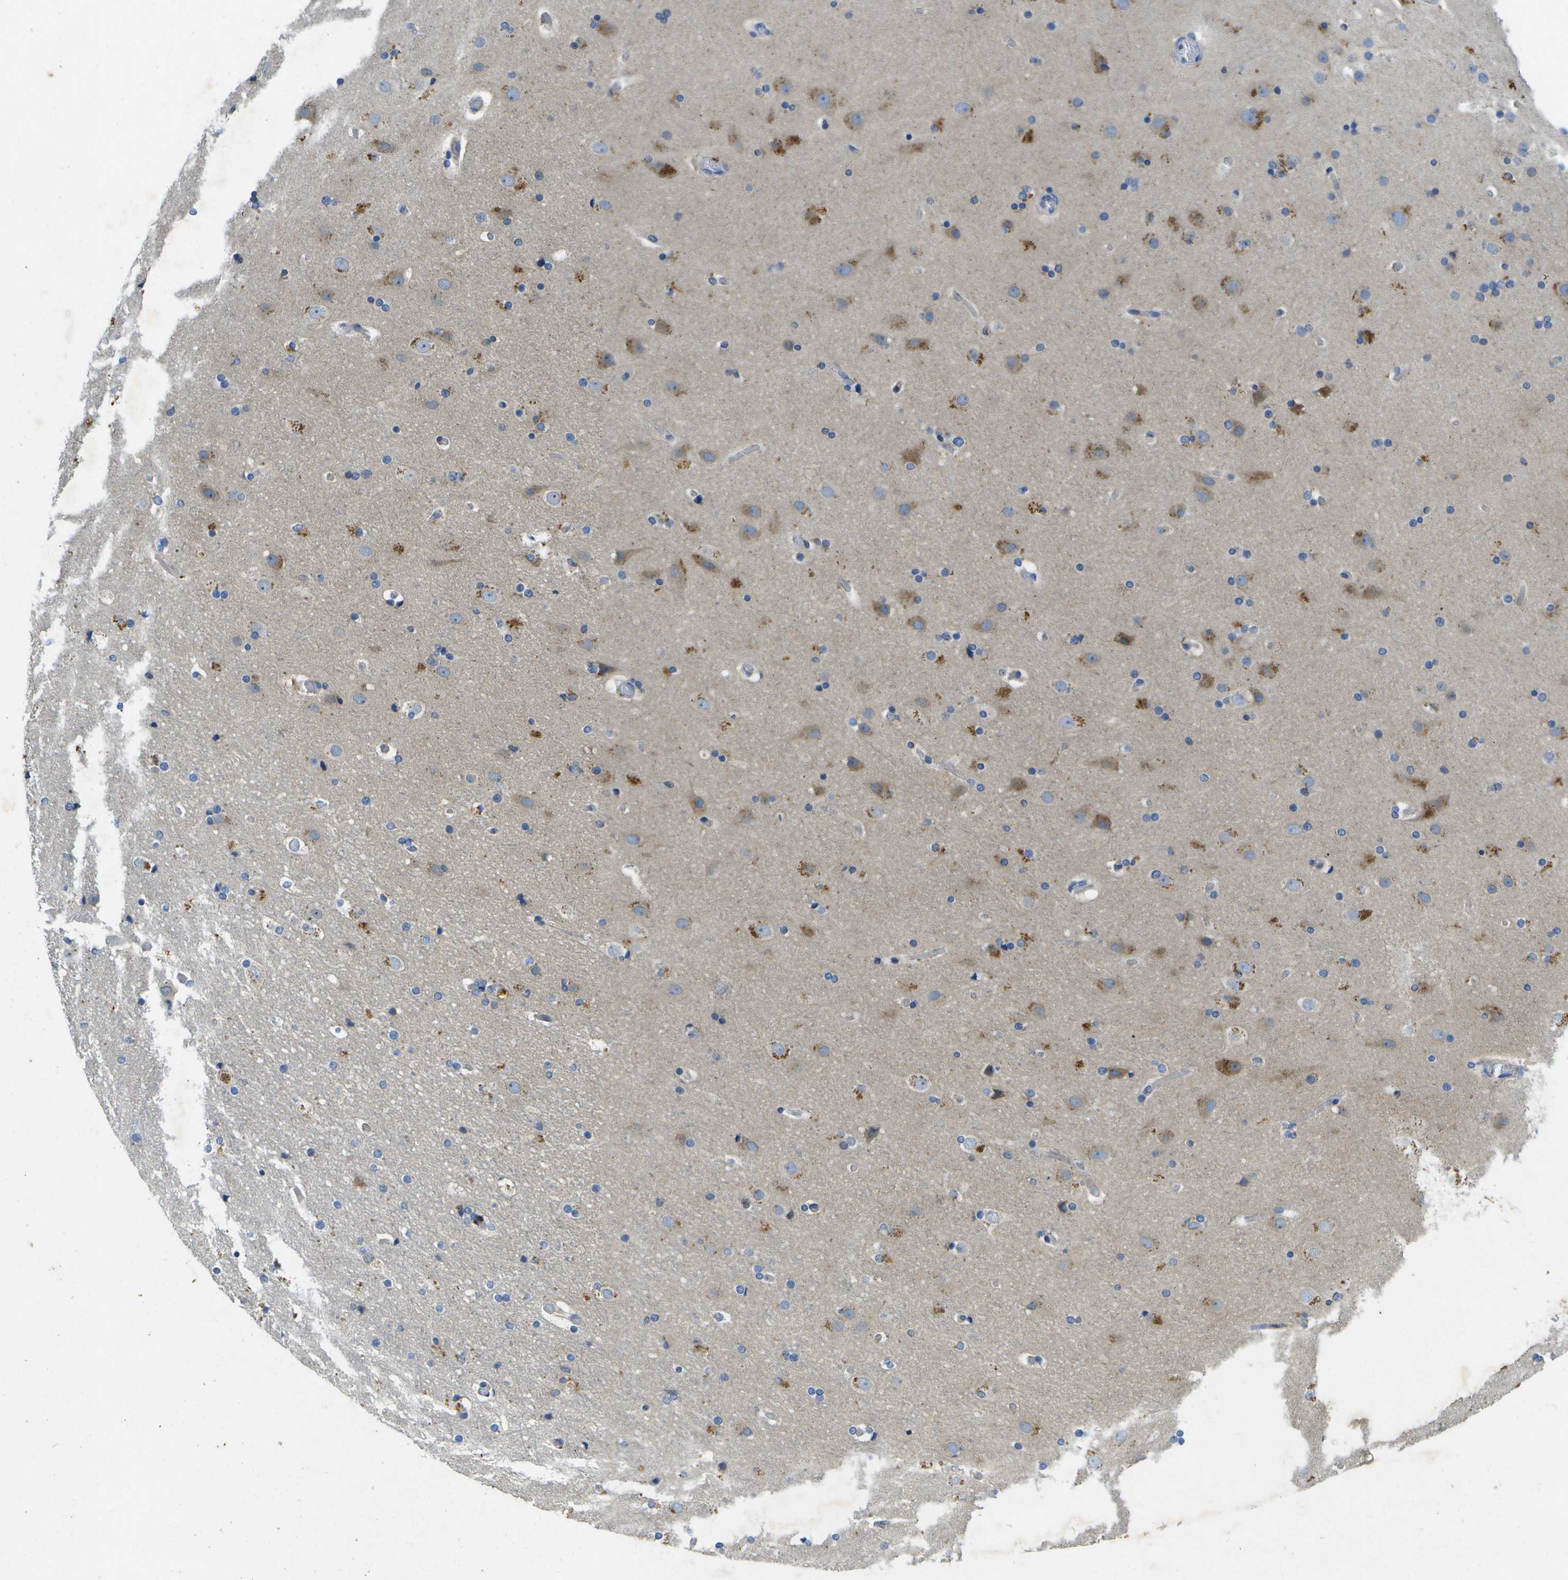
{"staining": {"intensity": "negative", "quantity": "none", "location": "none"}, "tissue": "cerebral cortex", "cell_type": "Endothelial cells", "image_type": "normal", "snomed": [{"axis": "morphology", "description": "Normal tissue, NOS"}, {"axis": "topography", "description": "Cerebral cortex"}], "caption": "Endothelial cells show no significant positivity in benign cerebral cortex. (DAB IHC visualized using brightfield microscopy, high magnification).", "gene": "LIPG", "patient": {"sex": "male", "age": 57}}